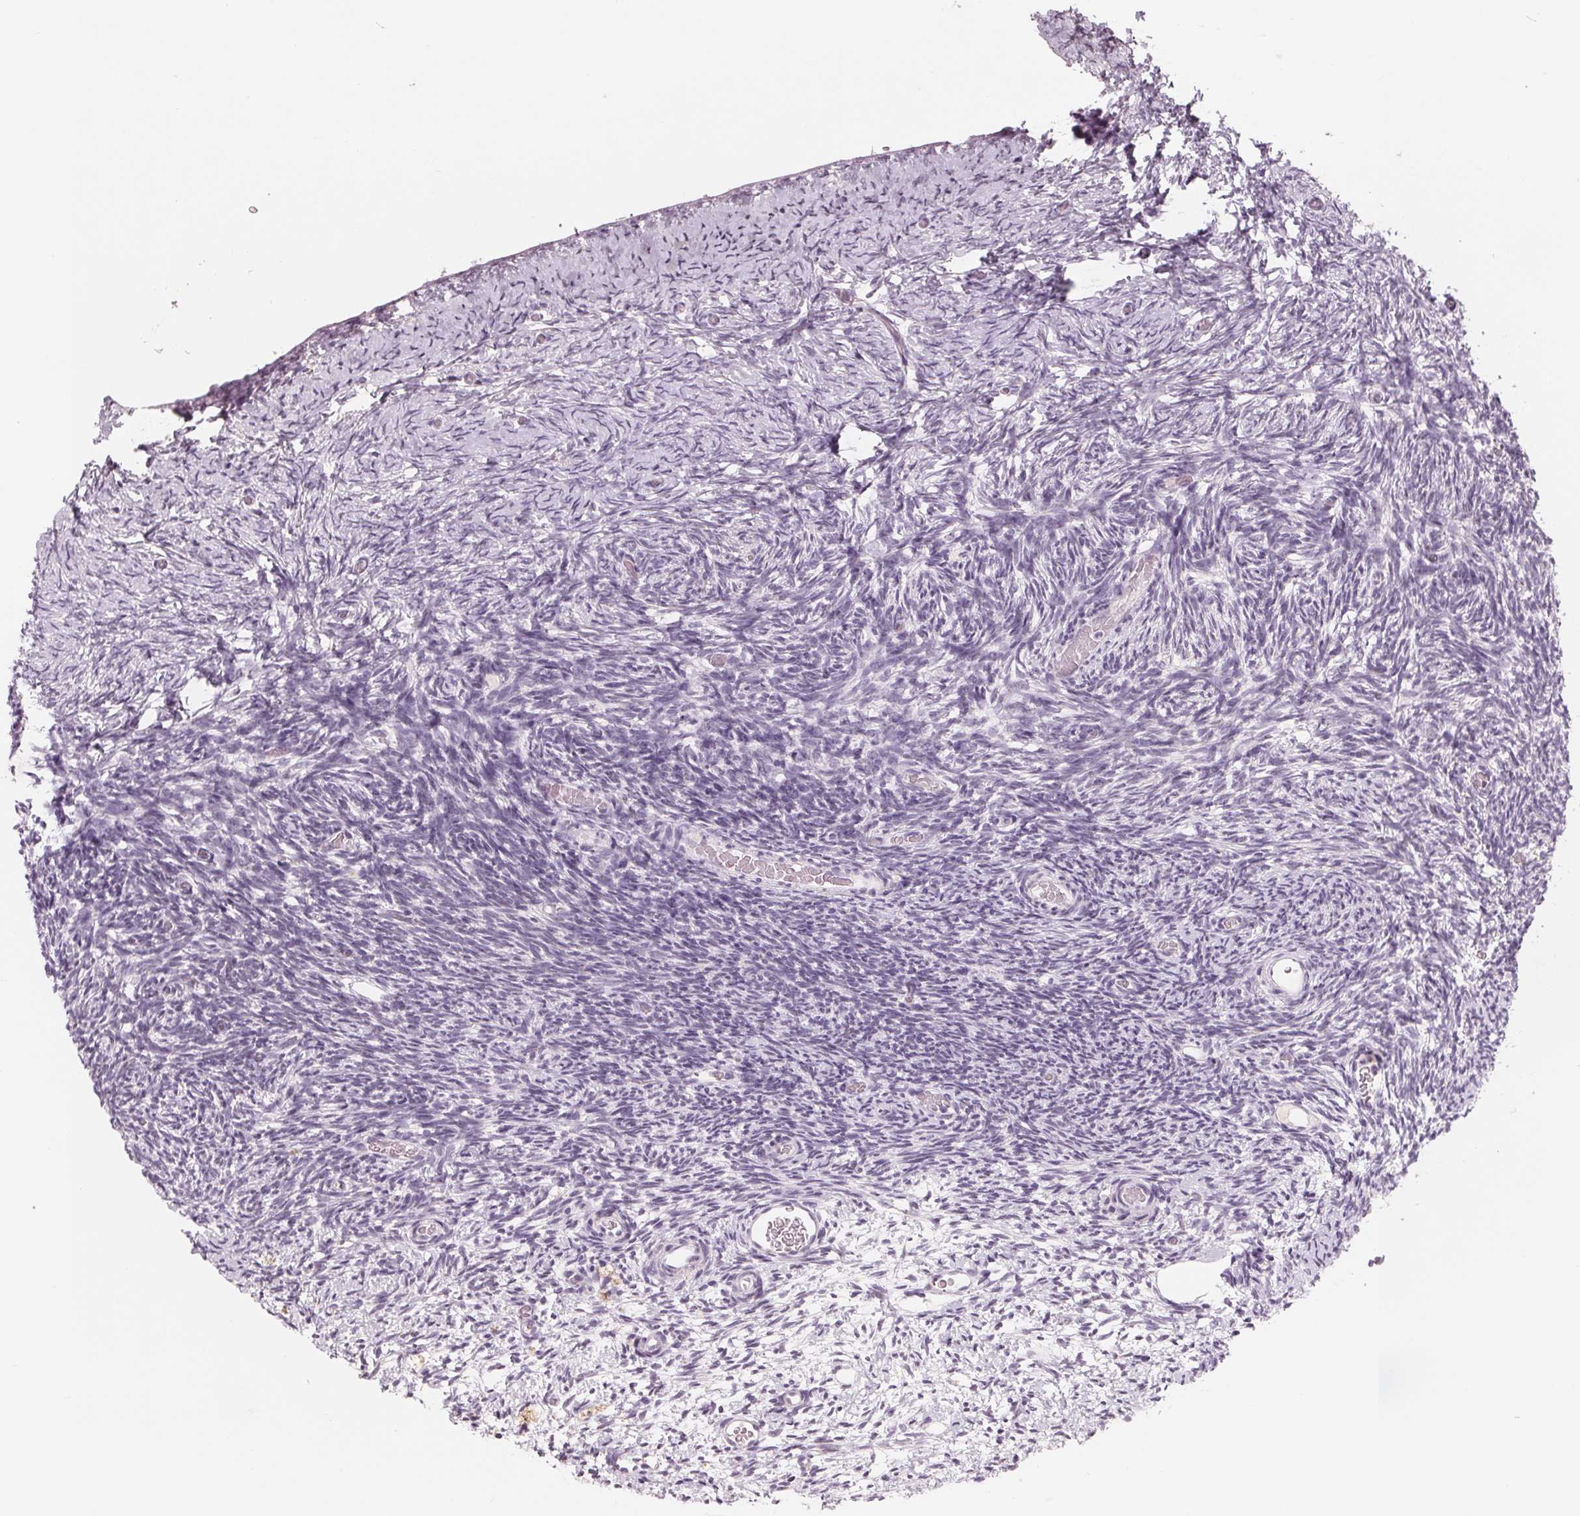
{"staining": {"intensity": "negative", "quantity": "none", "location": "none"}, "tissue": "ovary", "cell_type": "Follicle cells", "image_type": "normal", "snomed": [{"axis": "morphology", "description": "Normal tissue, NOS"}, {"axis": "topography", "description": "Ovary"}], "caption": "Follicle cells show no significant protein positivity in benign ovary.", "gene": "IL9R", "patient": {"sex": "female", "age": 39}}